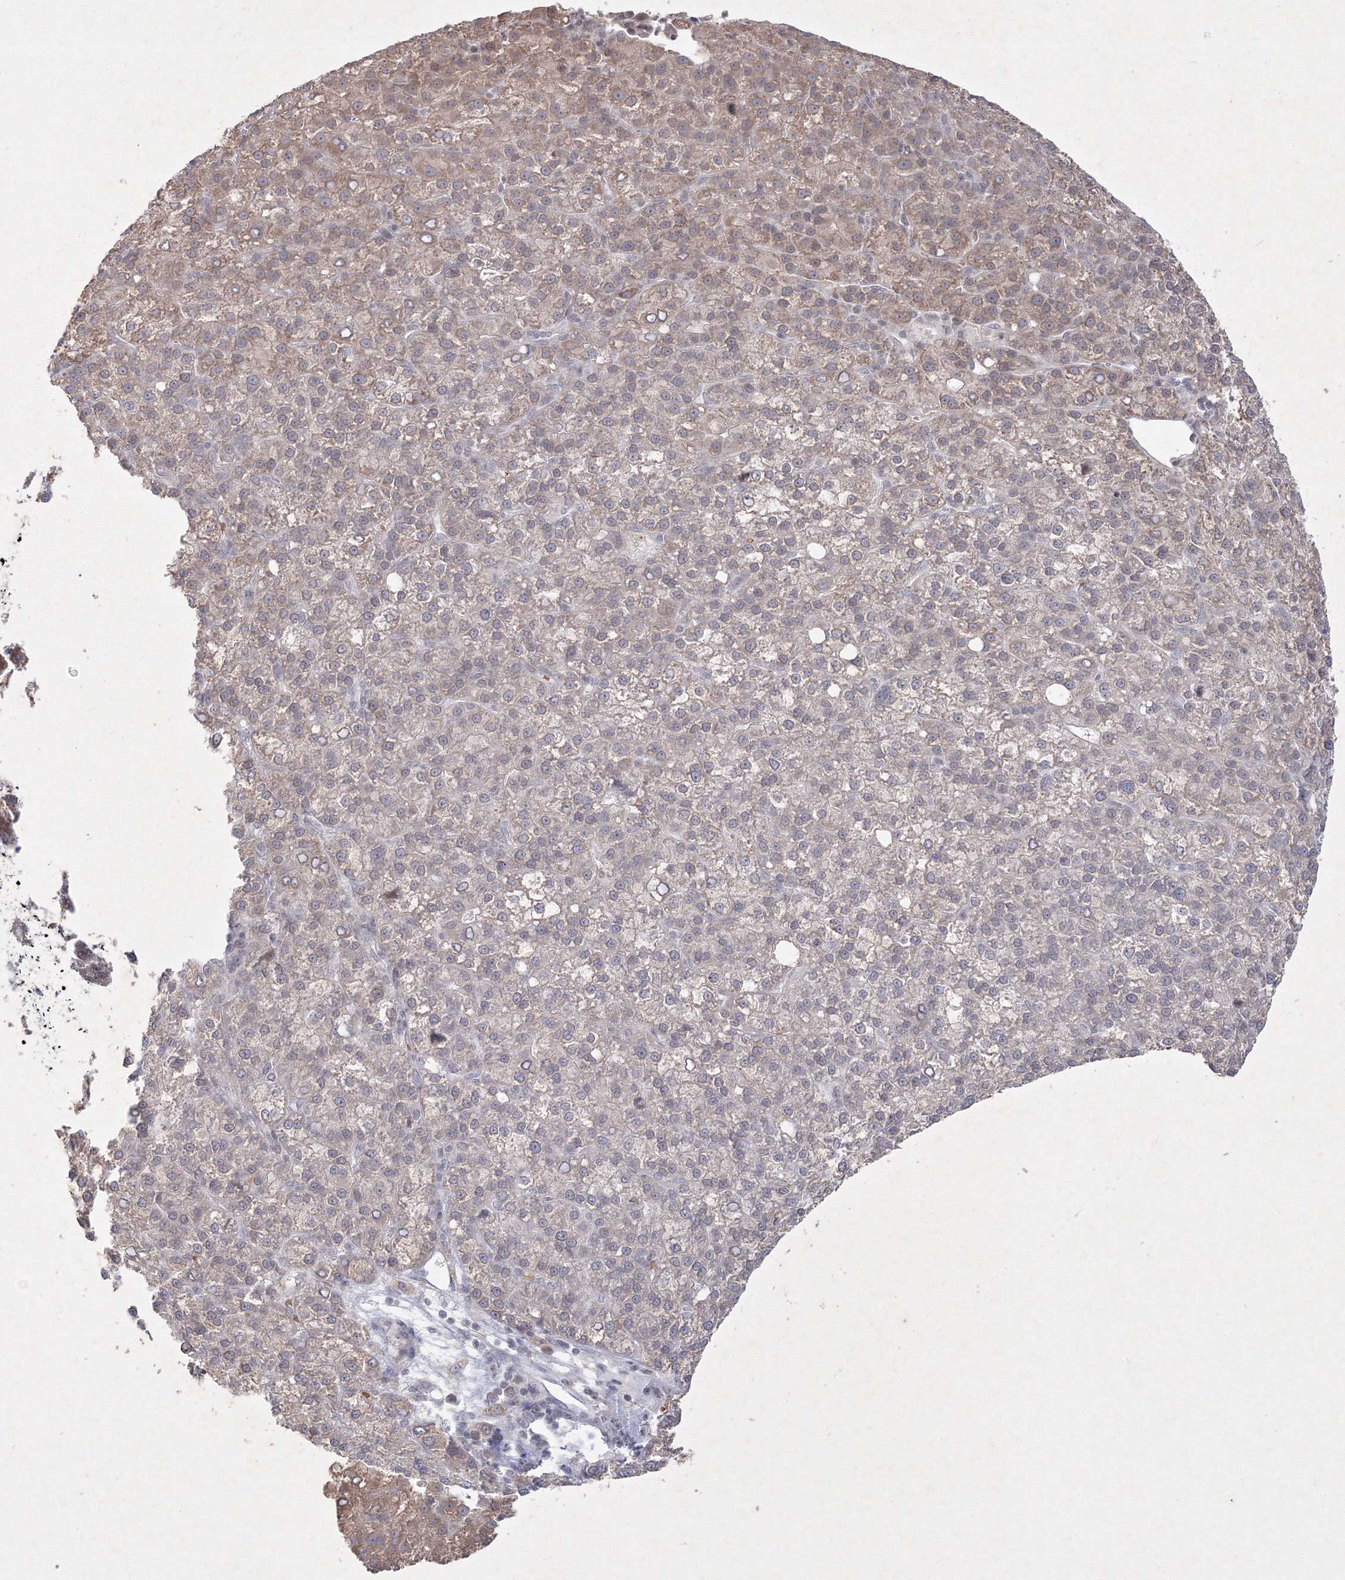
{"staining": {"intensity": "weak", "quantity": "<25%", "location": "cytoplasmic/membranous"}, "tissue": "liver cancer", "cell_type": "Tumor cells", "image_type": "cancer", "snomed": [{"axis": "morphology", "description": "Carcinoma, Hepatocellular, NOS"}, {"axis": "topography", "description": "Liver"}], "caption": "DAB (3,3'-diaminobenzidine) immunohistochemical staining of hepatocellular carcinoma (liver) shows no significant positivity in tumor cells.", "gene": "NXPE3", "patient": {"sex": "female", "age": 58}}